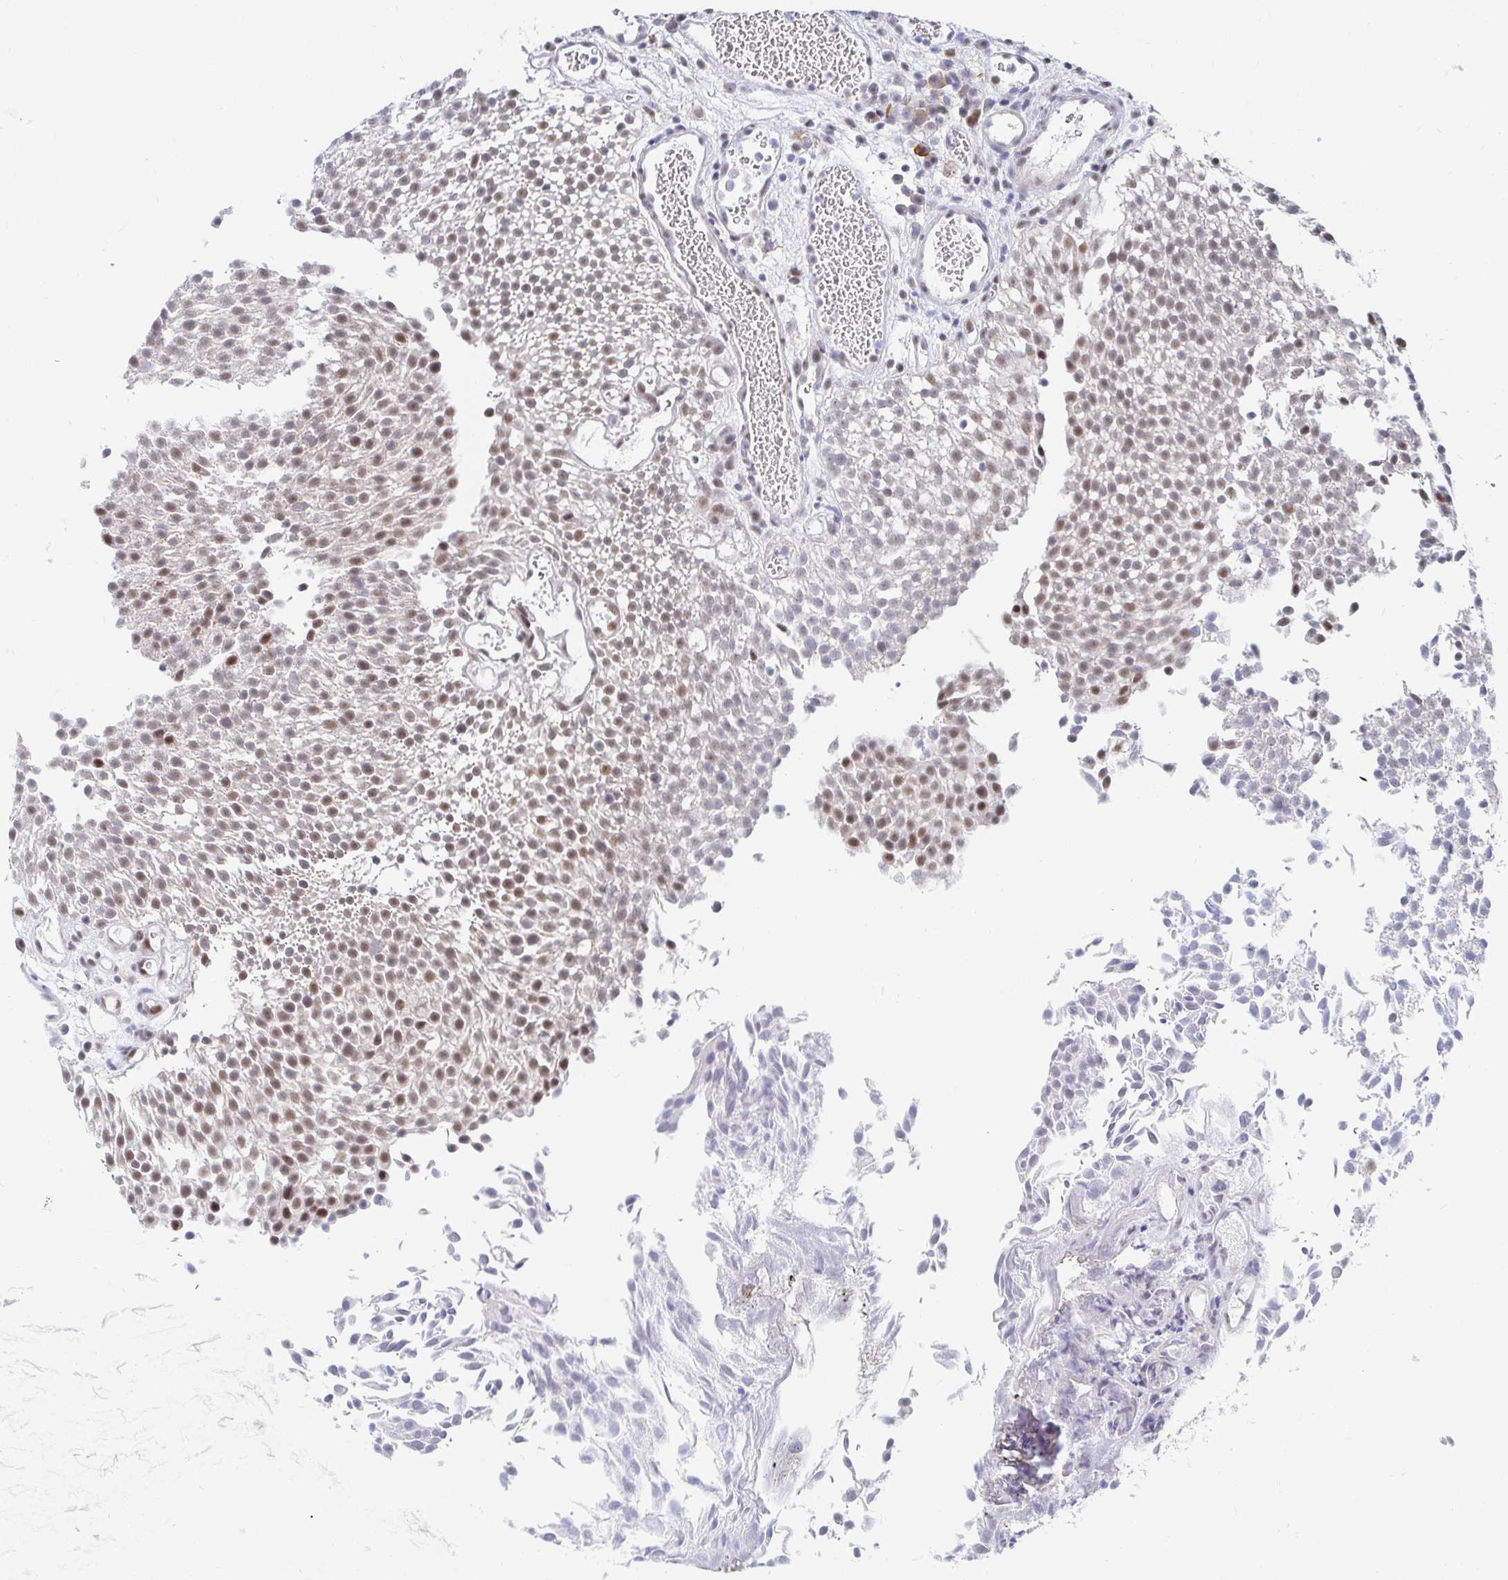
{"staining": {"intensity": "moderate", "quantity": "<25%", "location": "nuclear"}, "tissue": "urothelial cancer", "cell_type": "Tumor cells", "image_type": "cancer", "snomed": [{"axis": "morphology", "description": "Urothelial carcinoma, Low grade"}, {"axis": "topography", "description": "Urinary bladder"}], "caption": "Urothelial cancer stained with a protein marker exhibits moderate staining in tumor cells.", "gene": "COL28A1", "patient": {"sex": "female", "age": 79}}